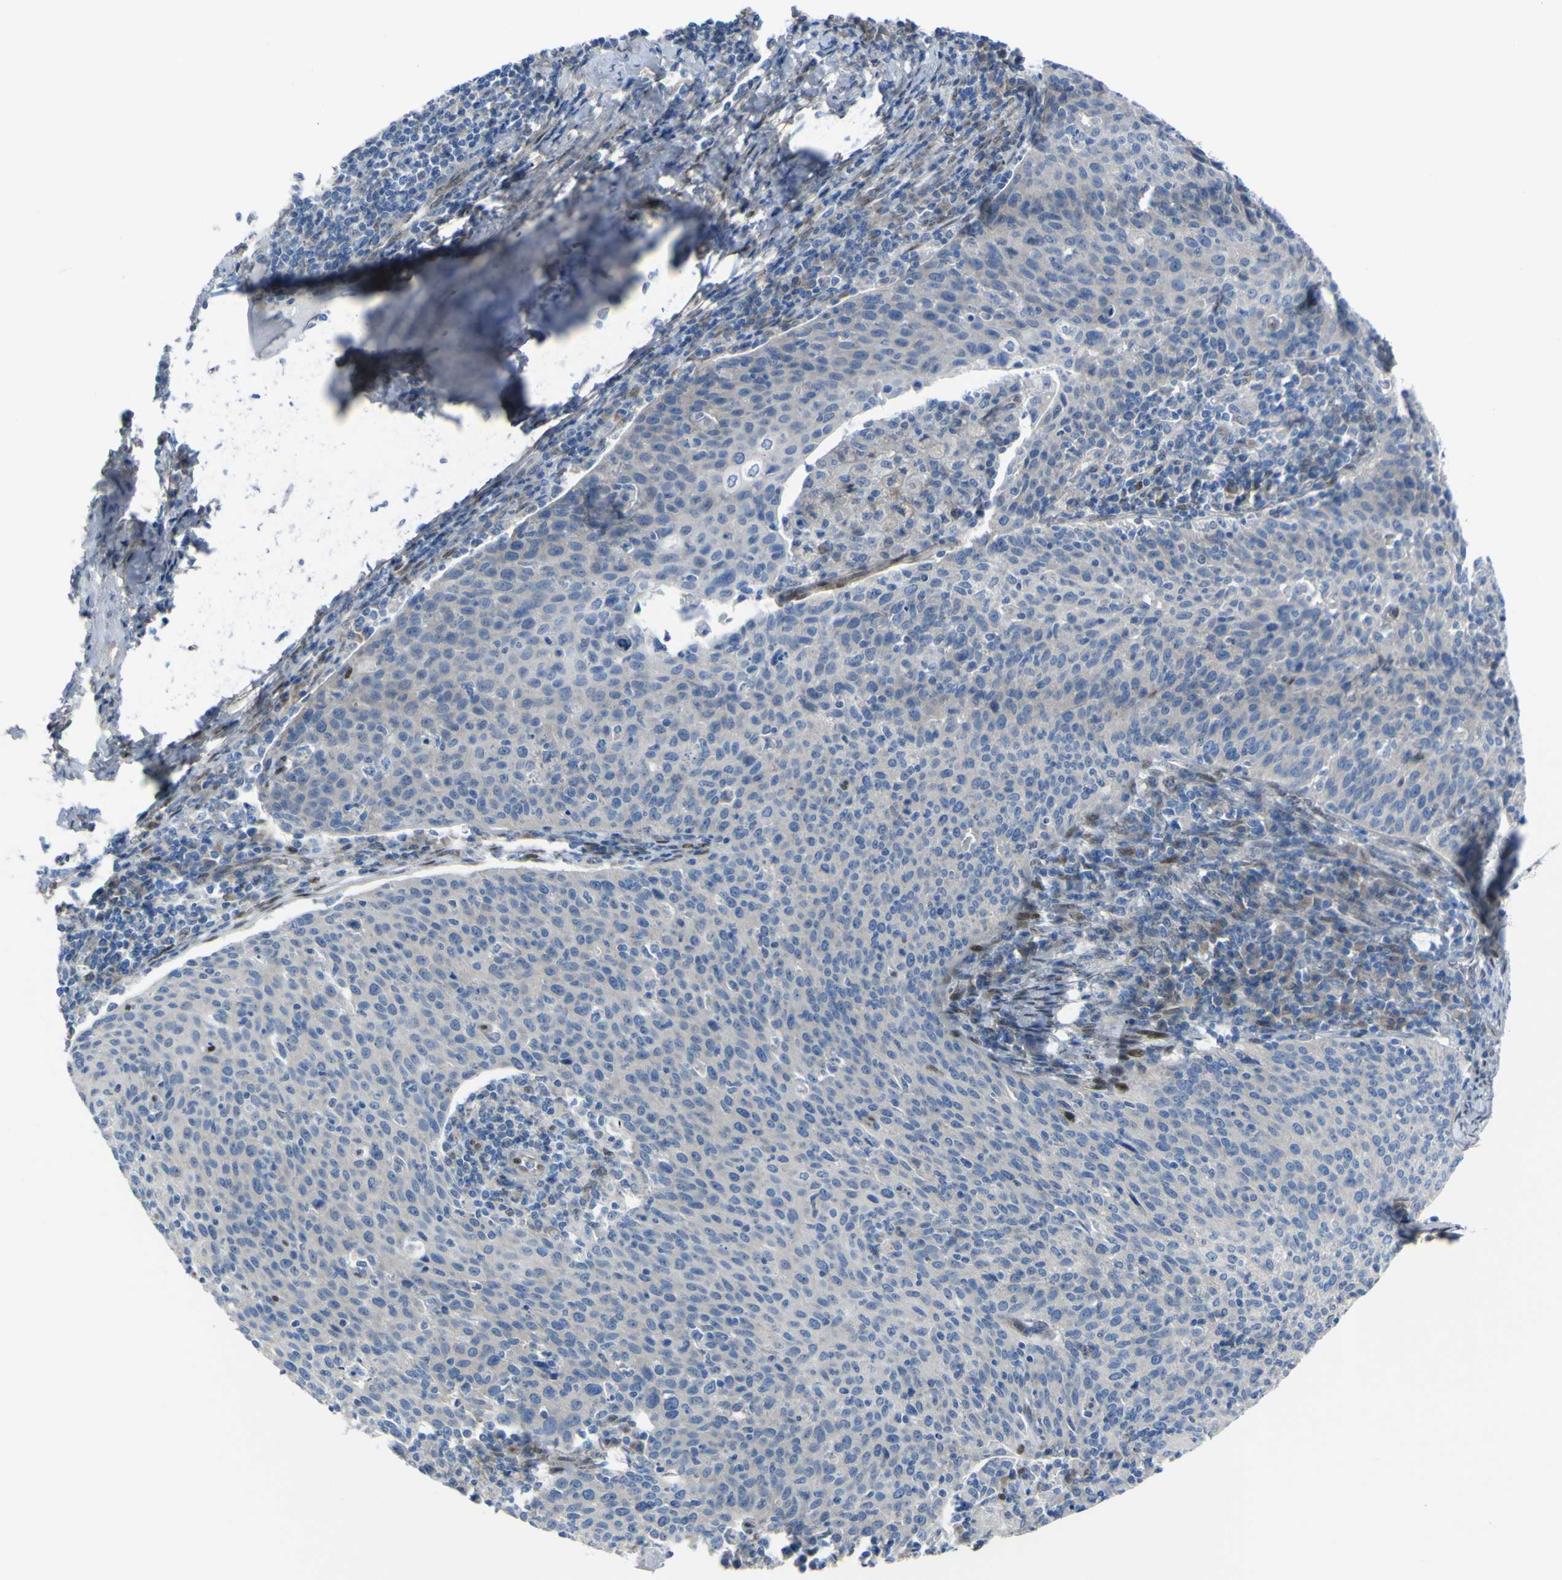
{"staining": {"intensity": "negative", "quantity": "none", "location": "none"}, "tissue": "cervical cancer", "cell_type": "Tumor cells", "image_type": "cancer", "snomed": [{"axis": "morphology", "description": "Squamous cell carcinoma, NOS"}, {"axis": "topography", "description": "Cervix"}], "caption": "Protein analysis of cervical cancer shows no significant expression in tumor cells.", "gene": "LRRN1", "patient": {"sex": "female", "age": 38}}